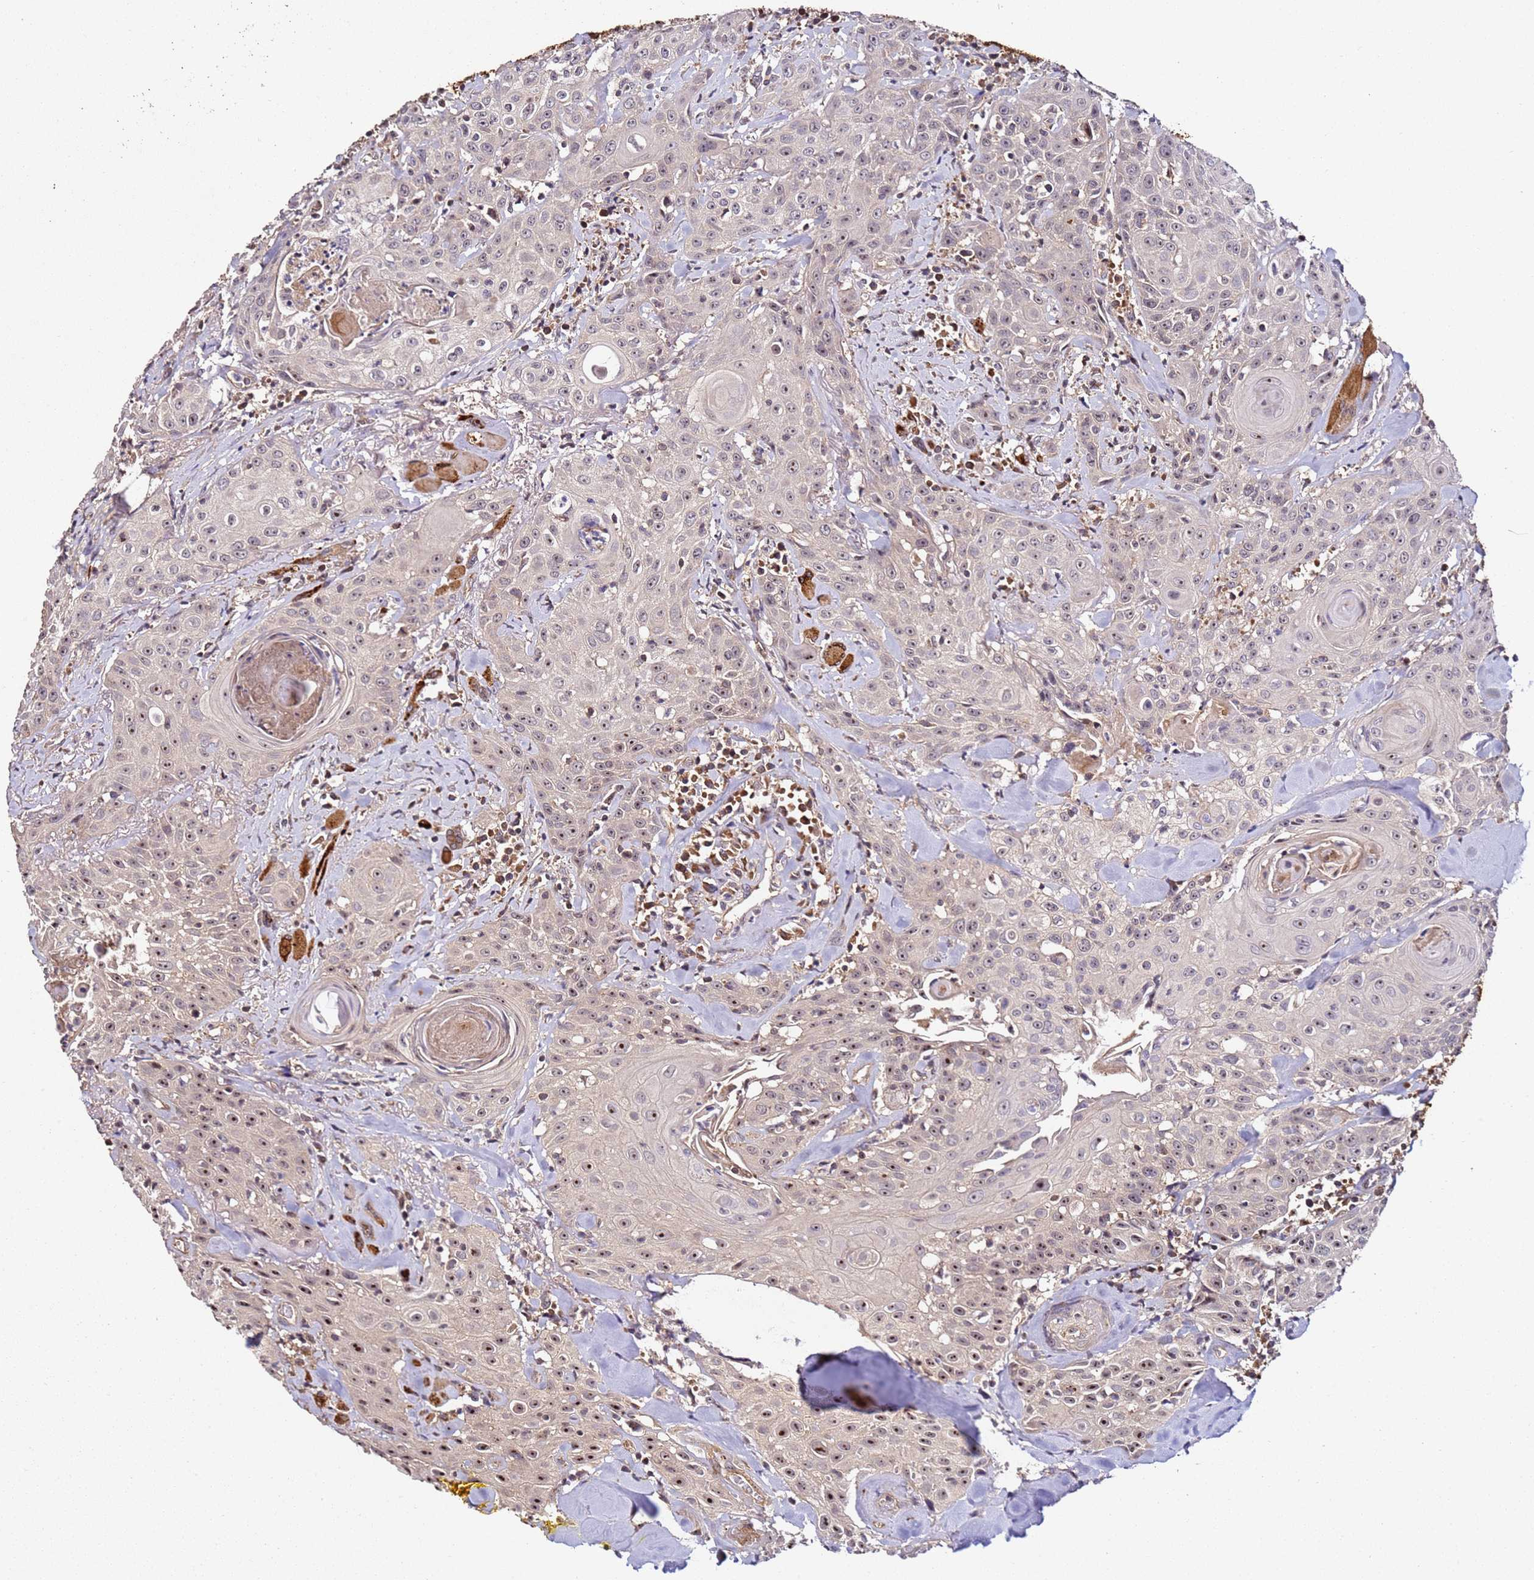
{"staining": {"intensity": "moderate", "quantity": "25%-75%", "location": "nuclear"}, "tissue": "head and neck cancer", "cell_type": "Tumor cells", "image_type": "cancer", "snomed": [{"axis": "morphology", "description": "Squamous cell carcinoma, NOS"}, {"axis": "topography", "description": "Oral tissue"}, {"axis": "topography", "description": "Head-Neck"}], "caption": "Tumor cells show medium levels of moderate nuclear expression in about 25%-75% of cells in head and neck cancer. The staining was performed using DAB (3,3'-diaminobenzidine), with brown indicating positive protein expression. Nuclei are stained blue with hematoxylin.", "gene": "DDX27", "patient": {"sex": "female", "age": 82}}